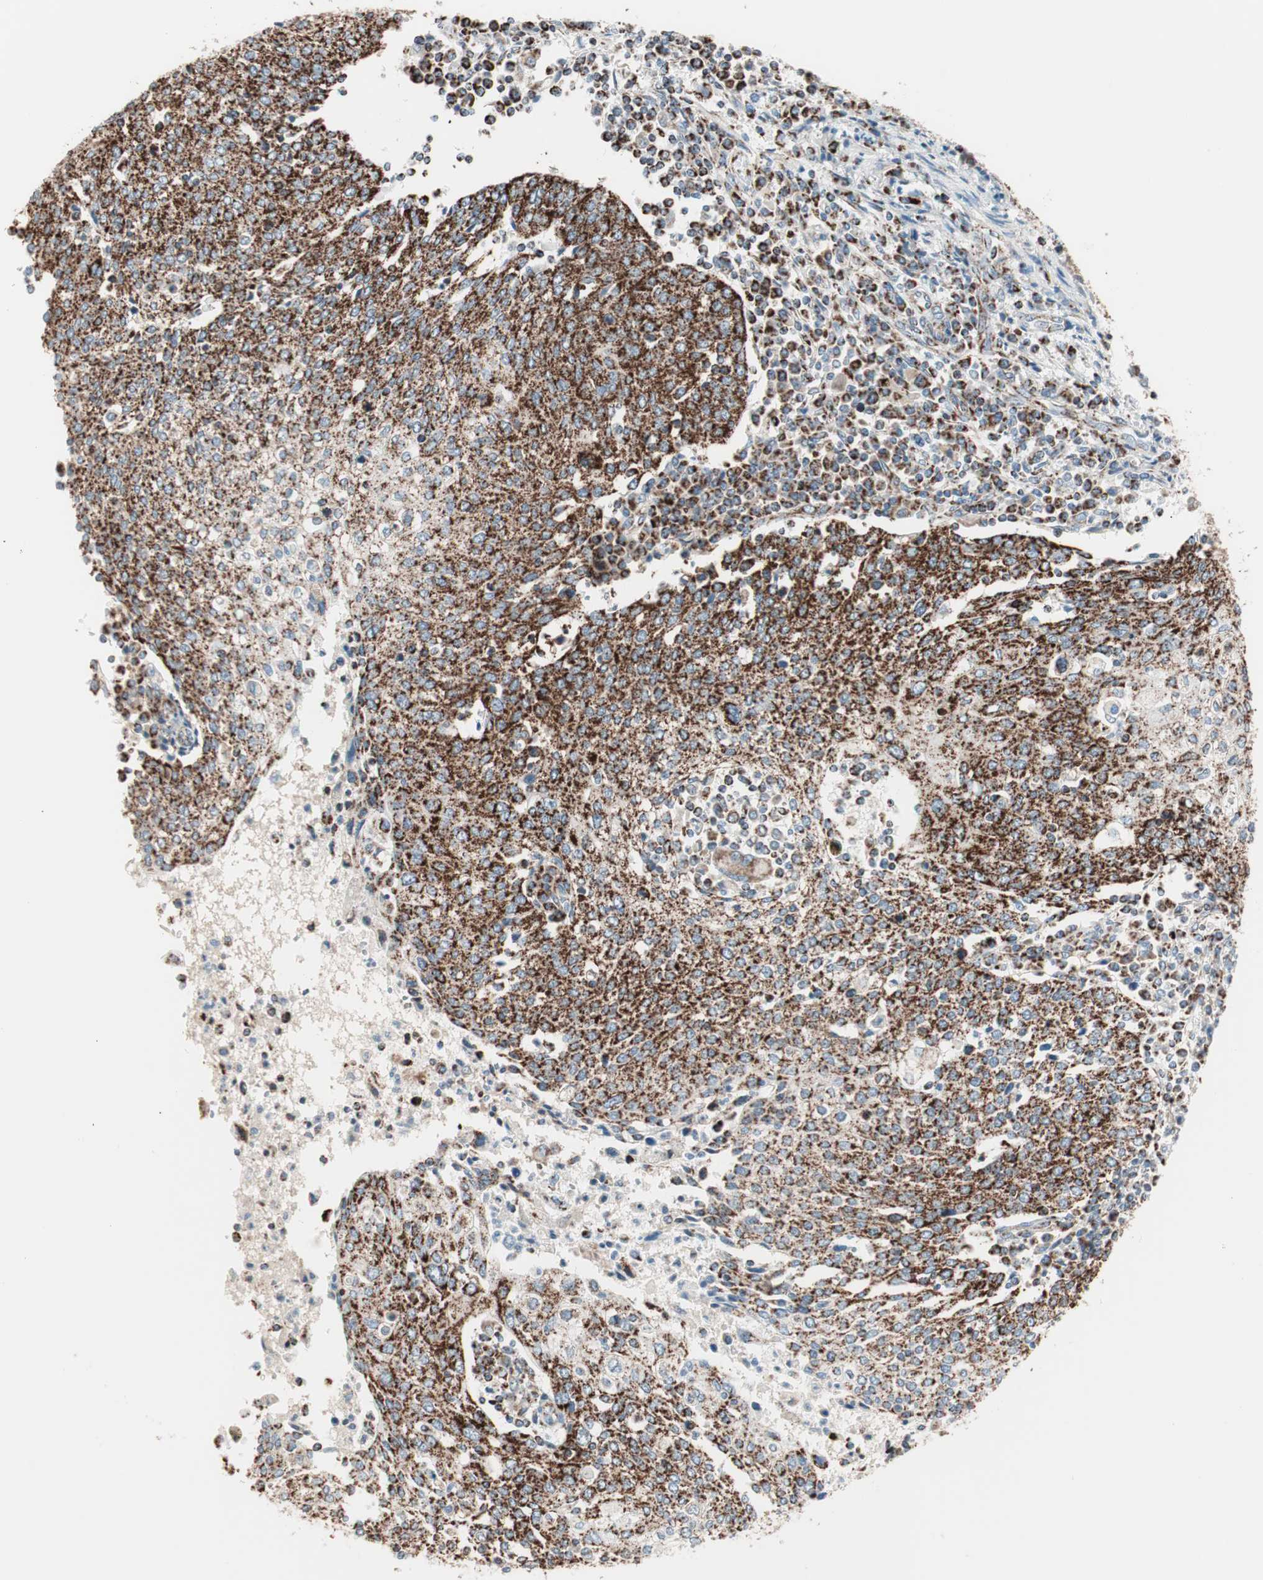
{"staining": {"intensity": "strong", "quantity": ">75%", "location": "cytoplasmic/membranous"}, "tissue": "cervical cancer", "cell_type": "Tumor cells", "image_type": "cancer", "snomed": [{"axis": "morphology", "description": "Squamous cell carcinoma, NOS"}, {"axis": "topography", "description": "Cervix"}], "caption": "High-power microscopy captured an immunohistochemistry micrograph of cervical cancer (squamous cell carcinoma), revealing strong cytoplasmic/membranous expression in about >75% of tumor cells.", "gene": "TOMM20", "patient": {"sex": "female", "age": 40}}